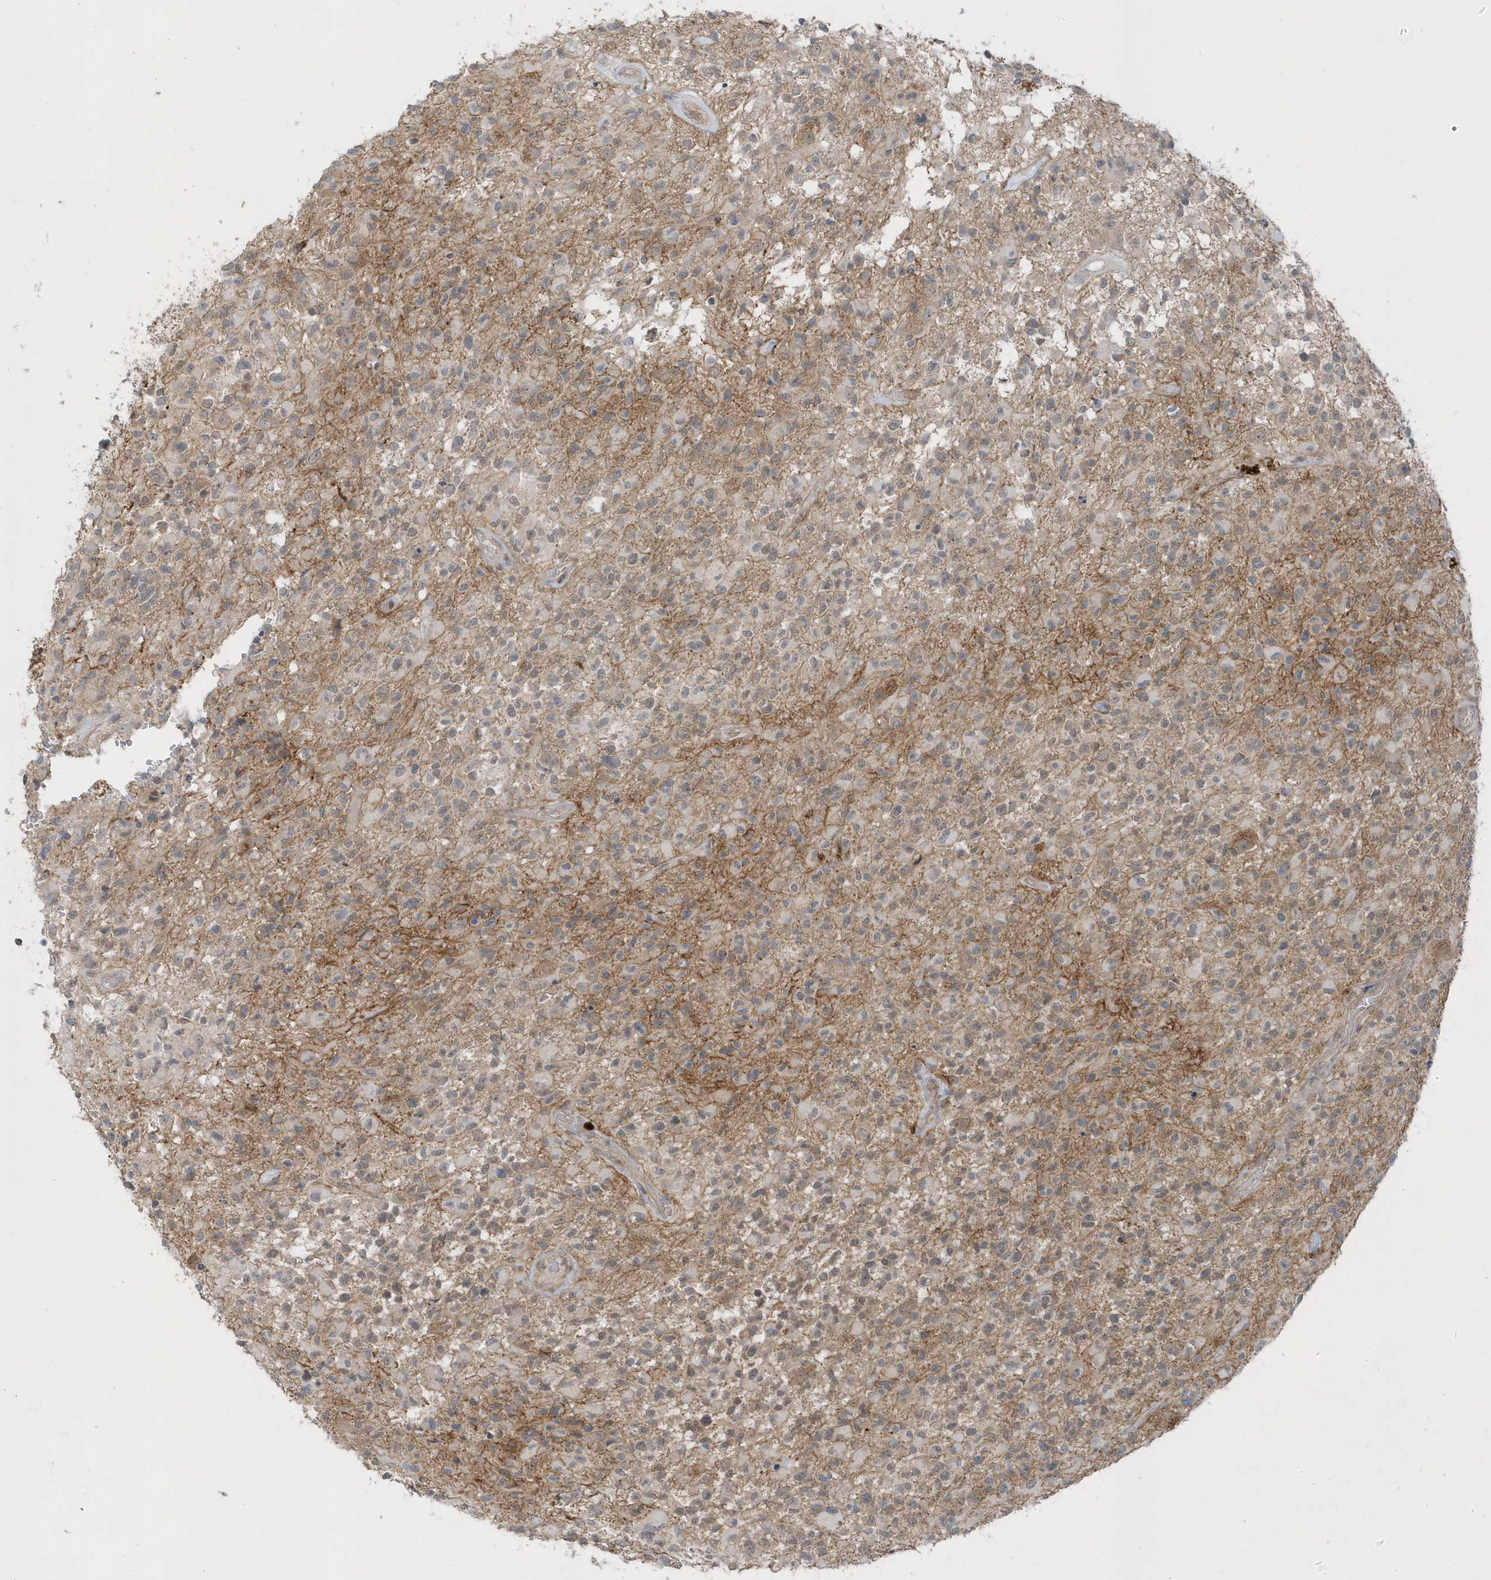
{"staining": {"intensity": "negative", "quantity": "none", "location": "none"}, "tissue": "glioma", "cell_type": "Tumor cells", "image_type": "cancer", "snomed": [{"axis": "morphology", "description": "Glioma, malignant, High grade"}, {"axis": "morphology", "description": "Glioblastoma, NOS"}, {"axis": "topography", "description": "Brain"}], "caption": "The image demonstrates no significant expression in tumor cells of glioblastoma. (DAB immunohistochemistry visualized using brightfield microscopy, high magnification).", "gene": "PARD3B", "patient": {"sex": "male", "age": 60}}